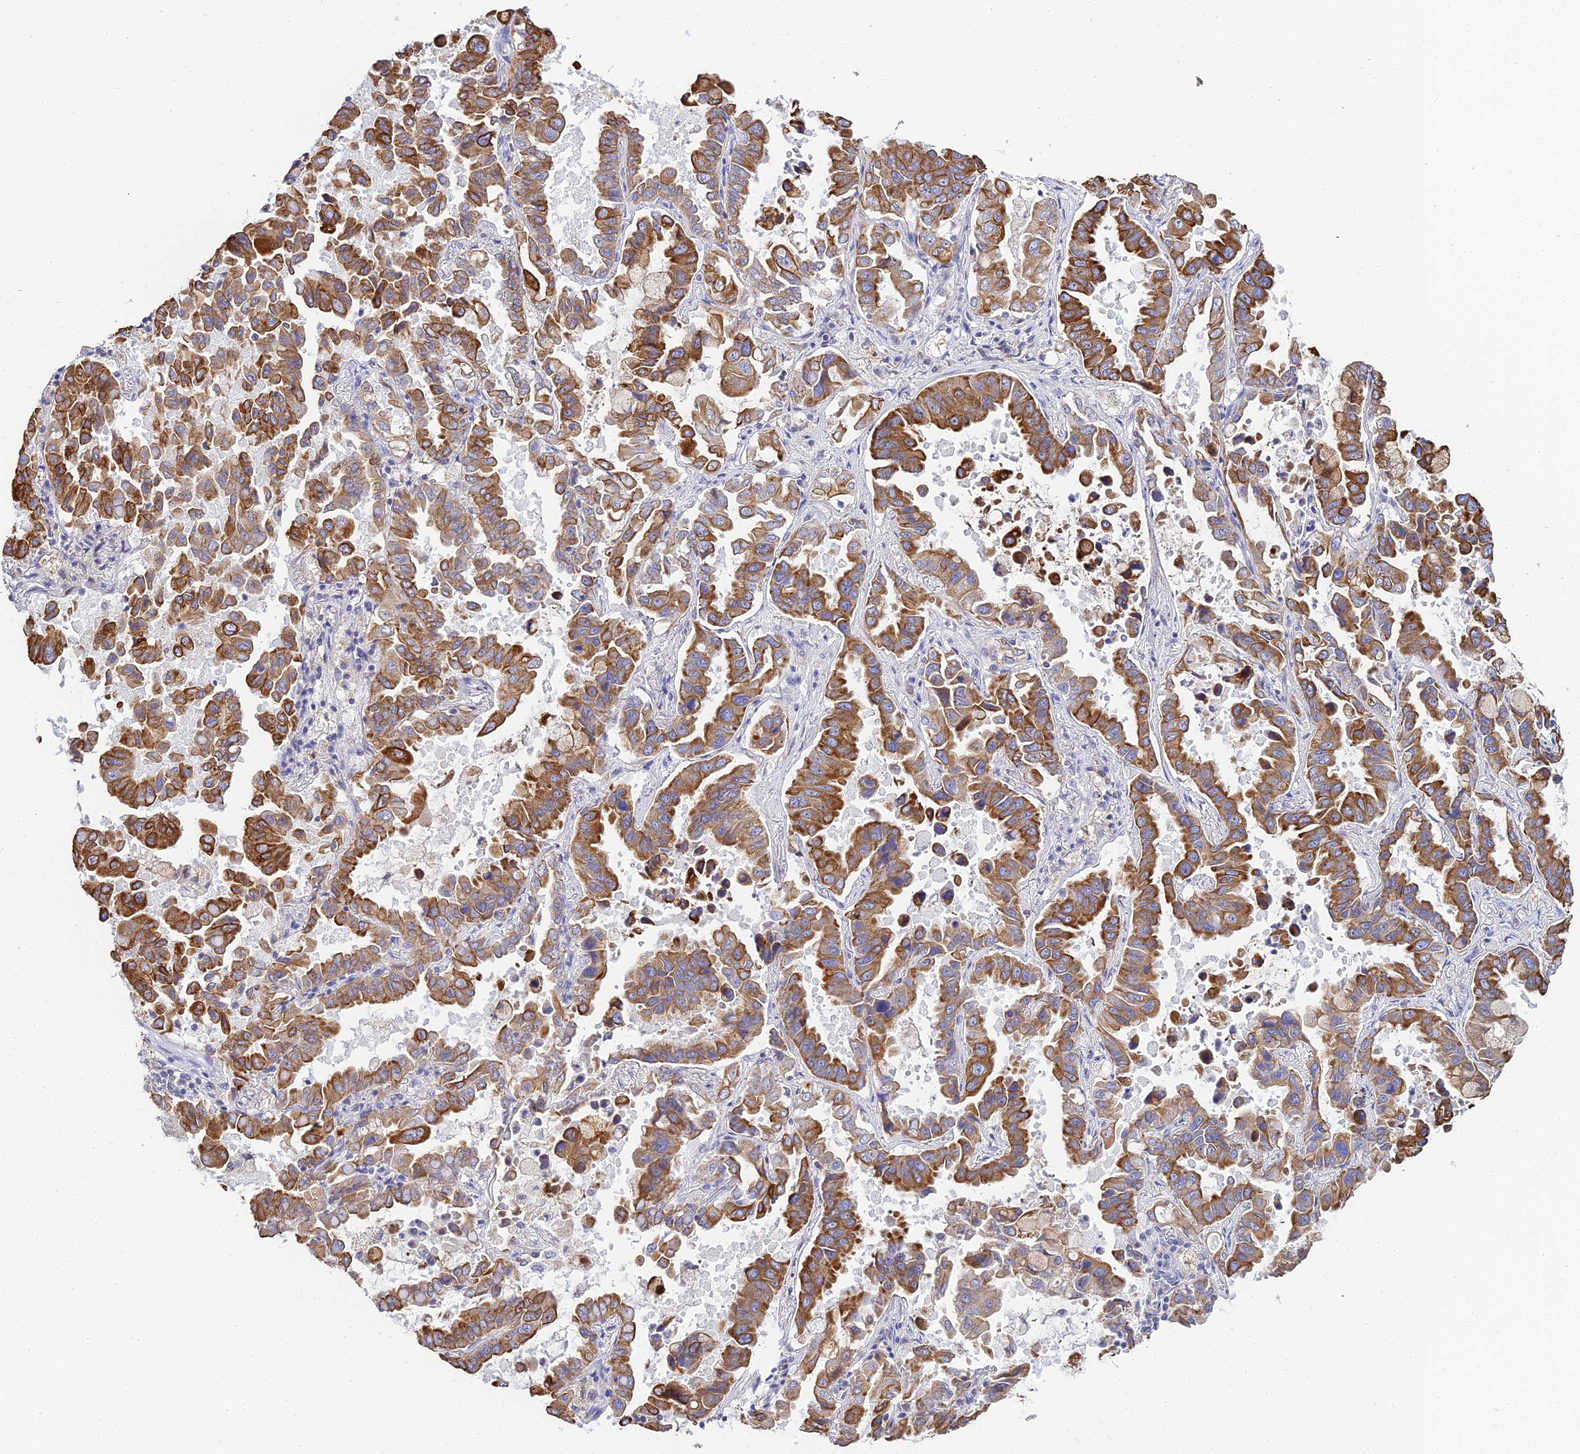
{"staining": {"intensity": "strong", "quantity": ">75%", "location": "cytoplasmic/membranous"}, "tissue": "lung cancer", "cell_type": "Tumor cells", "image_type": "cancer", "snomed": [{"axis": "morphology", "description": "Adenocarcinoma, NOS"}, {"axis": "topography", "description": "Lung"}], "caption": "Human adenocarcinoma (lung) stained with a brown dye reveals strong cytoplasmic/membranous positive staining in about >75% of tumor cells.", "gene": "ZXDA", "patient": {"sex": "male", "age": 64}}